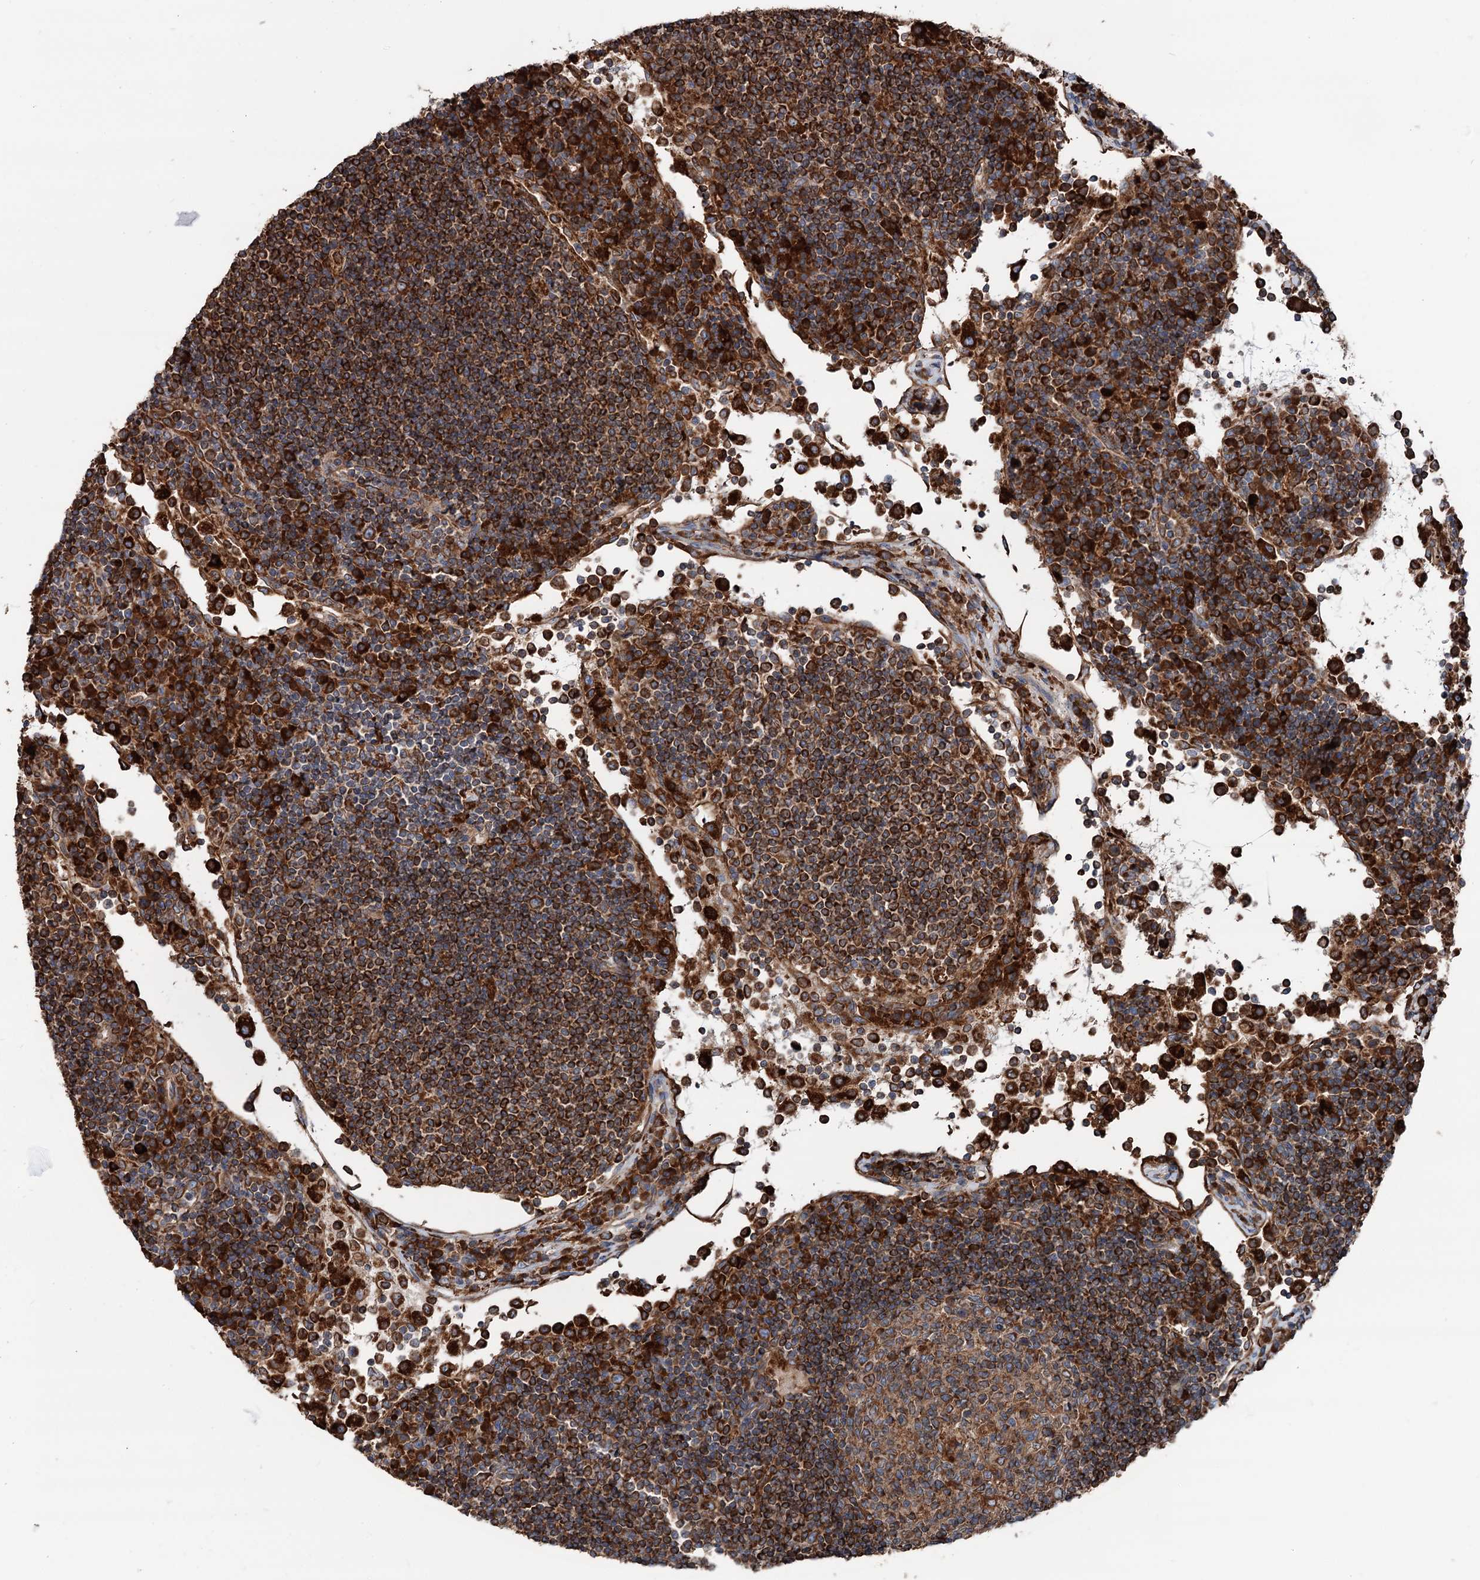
{"staining": {"intensity": "strong", "quantity": "<25%", "location": "cytoplasmic/membranous"}, "tissue": "lymph node", "cell_type": "Germinal center cells", "image_type": "normal", "snomed": [{"axis": "morphology", "description": "Normal tissue, NOS"}, {"axis": "topography", "description": "Lymph node"}], "caption": "Unremarkable lymph node shows strong cytoplasmic/membranous expression in approximately <25% of germinal center cells (DAB = brown stain, brightfield microscopy at high magnification)..", "gene": "ERP29", "patient": {"sex": "female", "age": 53}}